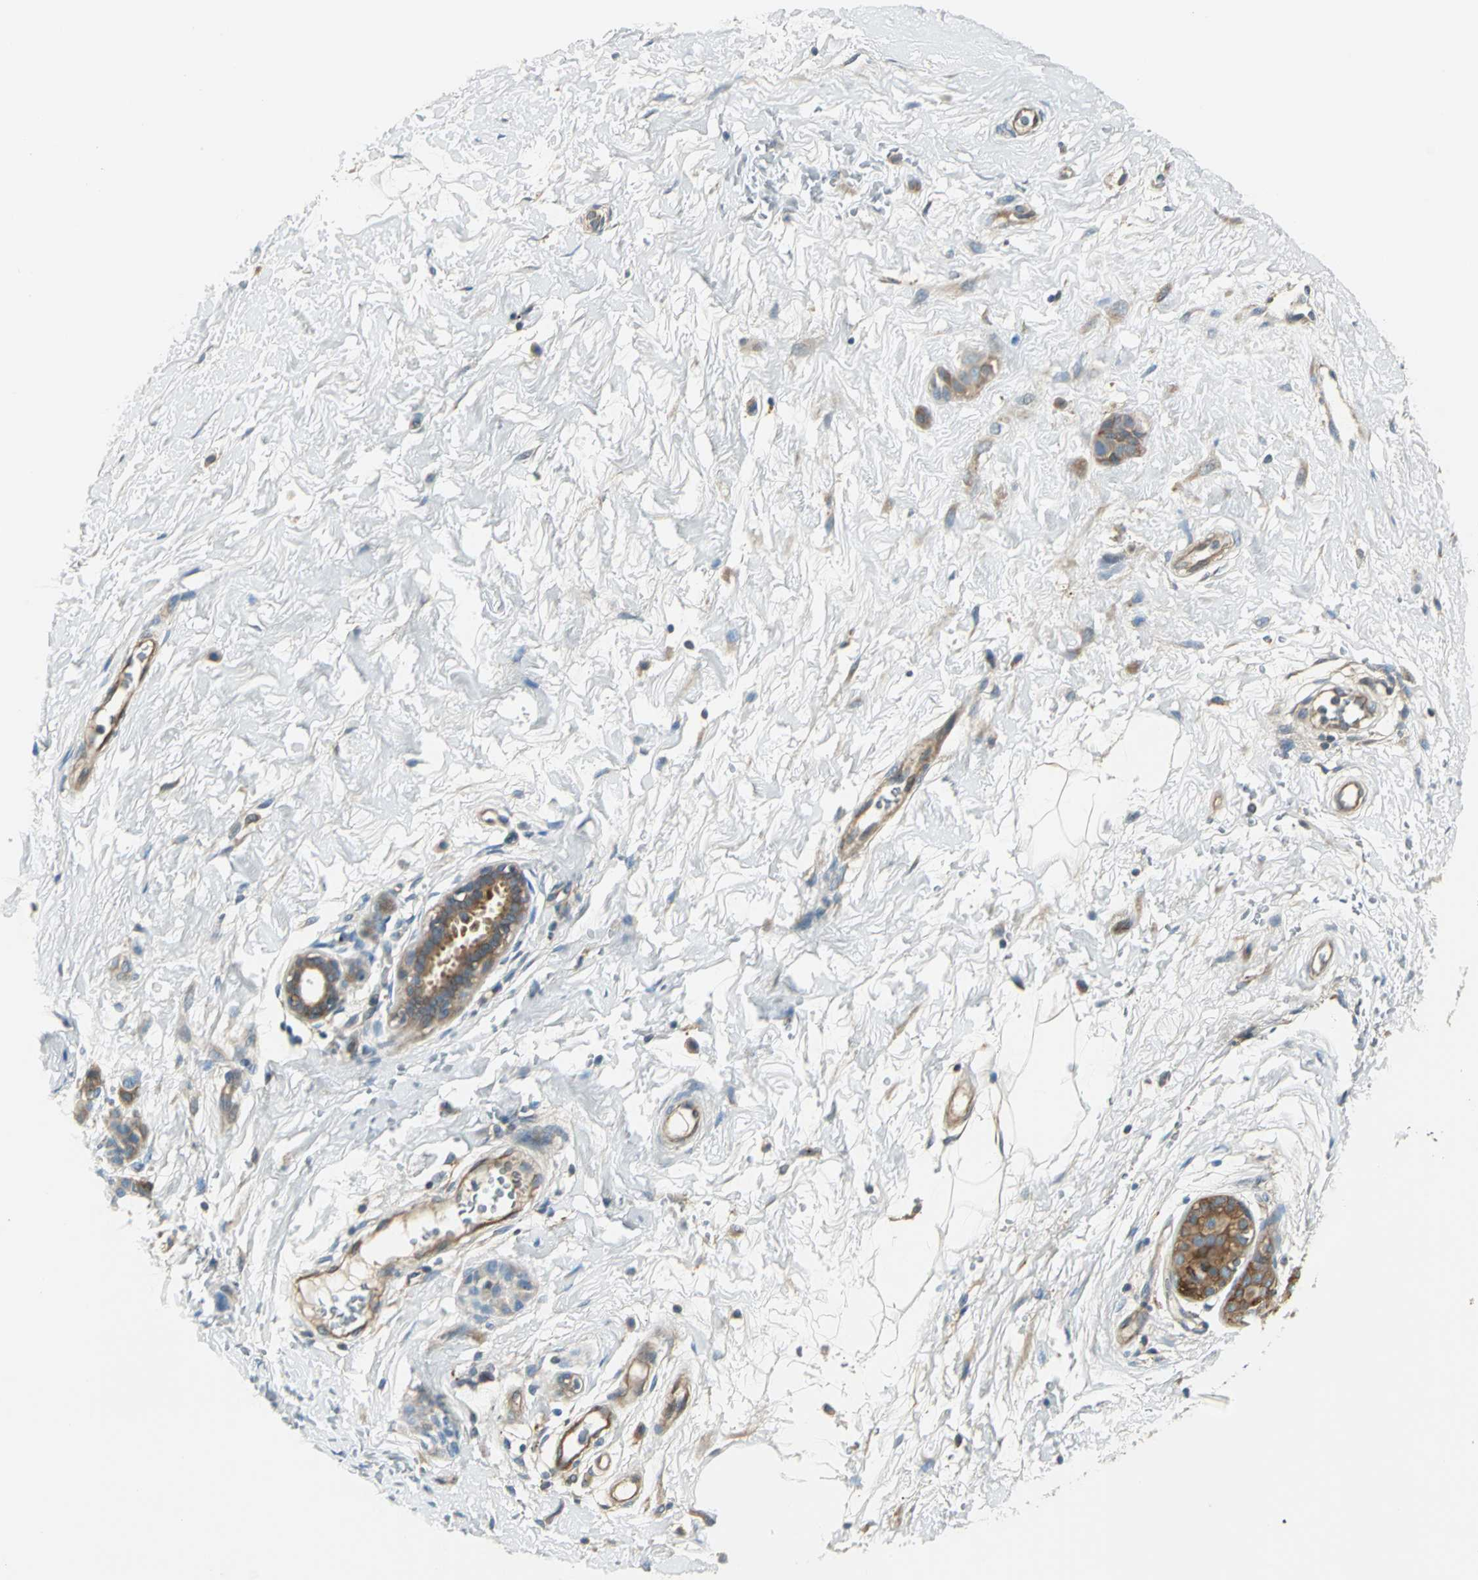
{"staining": {"intensity": "weak", "quantity": ">75%", "location": "cytoplasmic/membranous"}, "tissue": "breast cancer", "cell_type": "Tumor cells", "image_type": "cancer", "snomed": [{"axis": "morphology", "description": "Lobular carcinoma, in situ"}, {"axis": "morphology", "description": "Lobular carcinoma"}, {"axis": "topography", "description": "Breast"}], "caption": "Protein positivity by immunohistochemistry demonstrates weak cytoplasmic/membranous positivity in approximately >75% of tumor cells in lobular carcinoma in situ (breast).", "gene": "PRKAA1", "patient": {"sex": "female", "age": 41}}